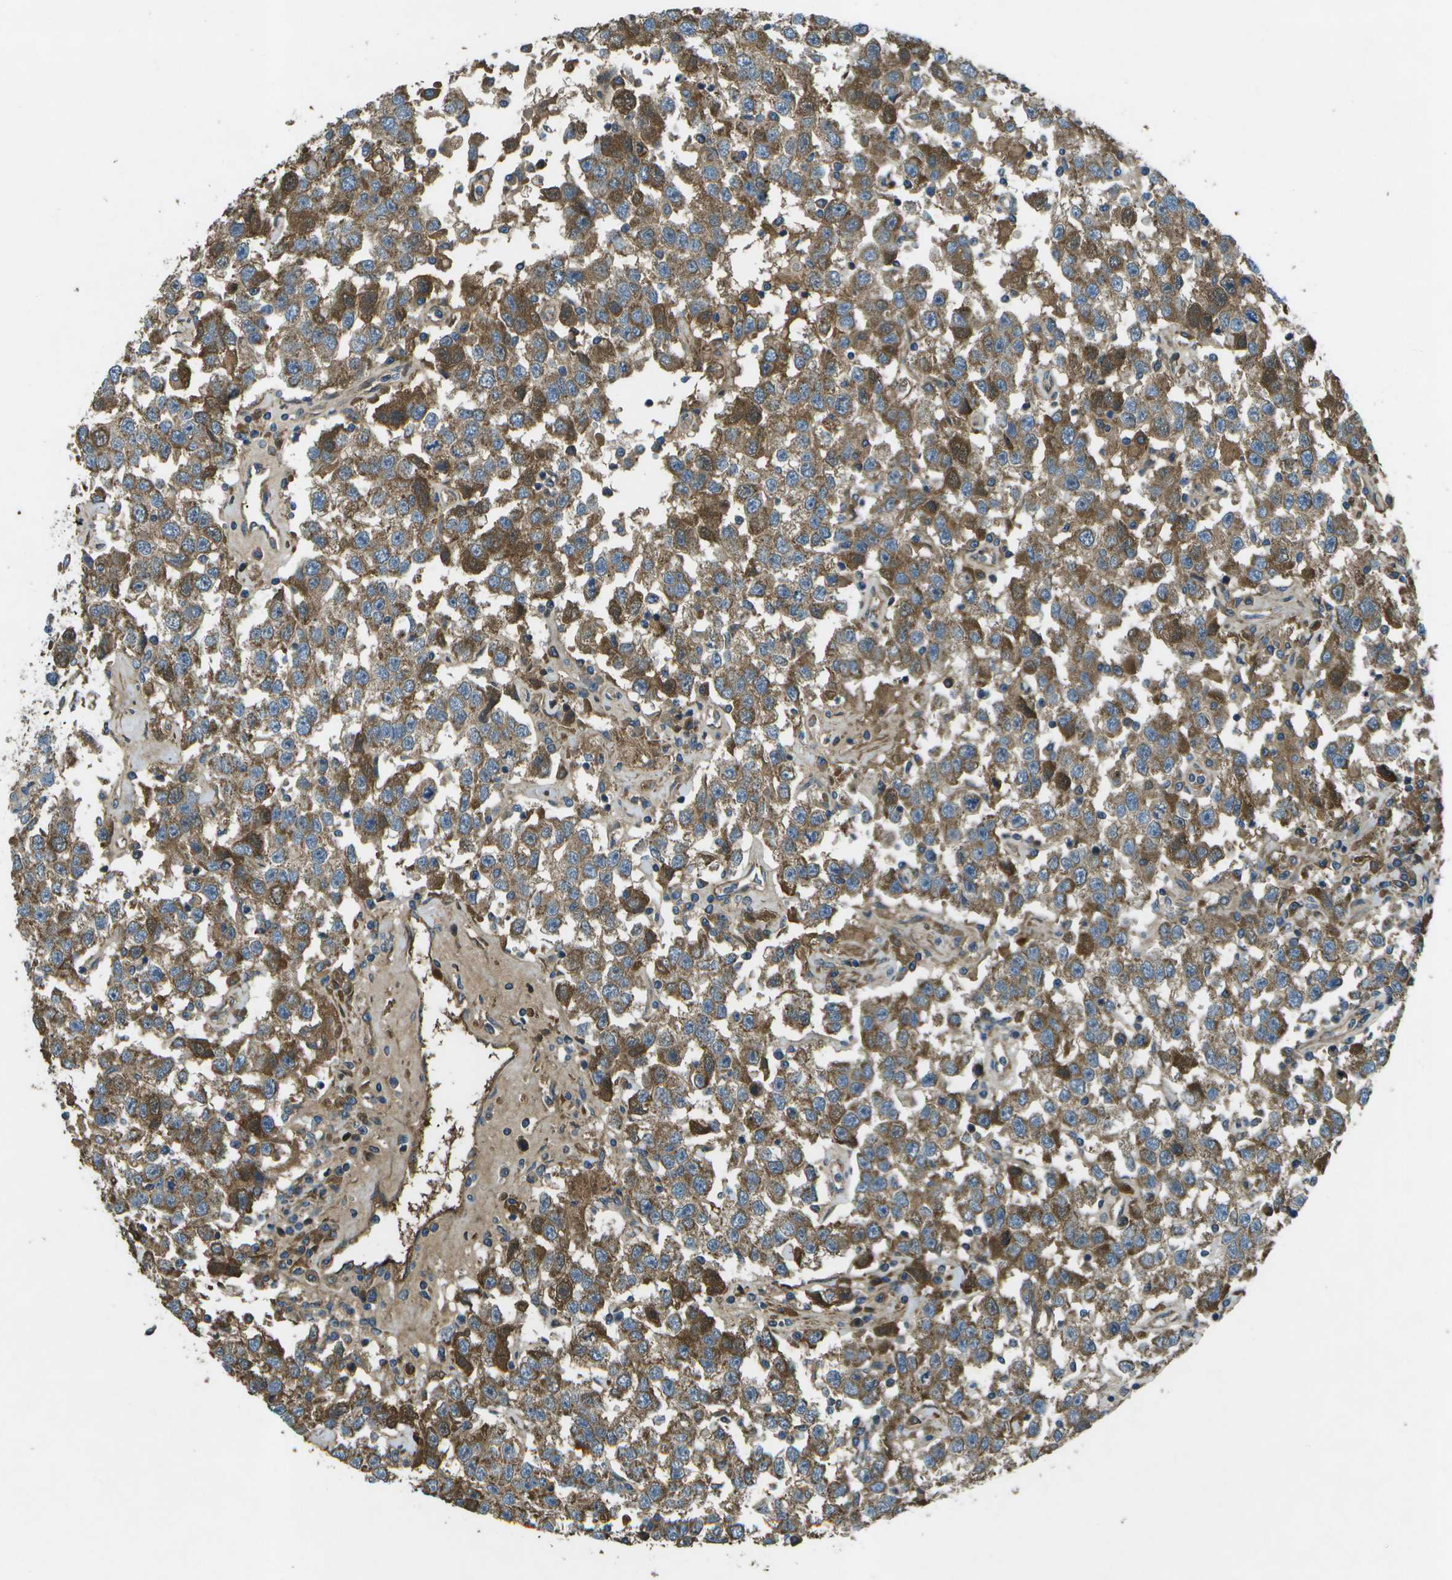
{"staining": {"intensity": "moderate", "quantity": ">75%", "location": "cytoplasmic/membranous"}, "tissue": "testis cancer", "cell_type": "Tumor cells", "image_type": "cancer", "snomed": [{"axis": "morphology", "description": "Seminoma, NOS"}, {"axis": "topography", "description": "Testis"}], "caption": "An immunohistochemistry micrograph of tumor tissue is shown. Protein staining in brown highlights moderate cytoplasmic/membranous positivity in seminoma (testis) within tumor cells.", "gene": "PXYLP1", "patient": {"sex": "male", "age": 41}}